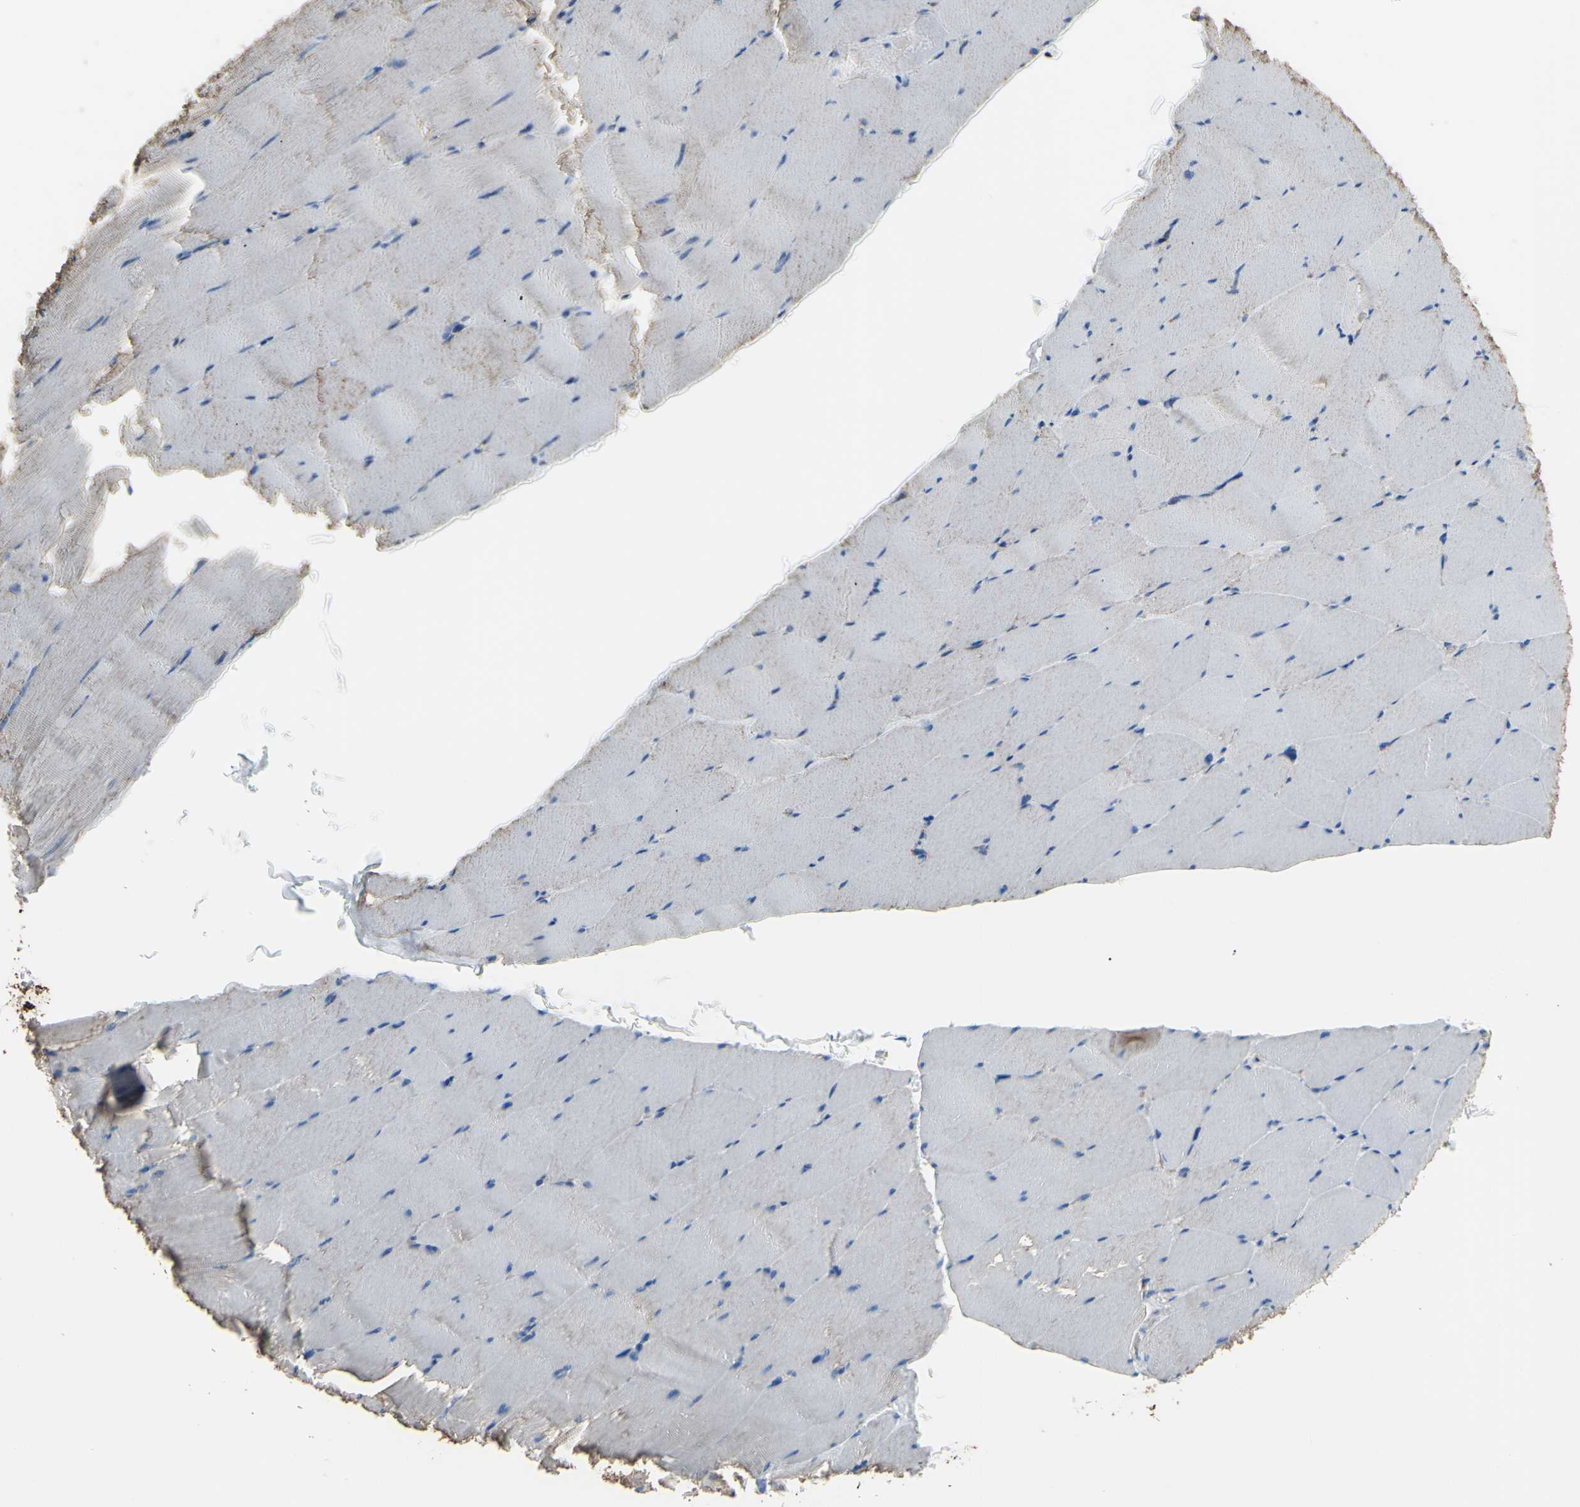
{"staining": {"intensity": "weak", "quantity": "25%-75%", "location": "cytoplasmic/membranous"}, "tissue": "skeletal muscle", "cell_type": "Myocytes", "image_type": "normal", "snomed": [{"axis": "morphology", "description": "Normal tissue, NOS"}, {"axis": "topography", "description": "Skeletal muscle"}], "caption": "Protein expression analysis of normal human skeletal muscle reveals weak cytoplasmic/membranous positivity in approximately 25%-75% of myocytes. (DAB (3,3'-diaminobenzidine) = brown stain, brightfield microscopy at high magnification).", "gene": "CMKLR2", "patient": {"sex": "male", "age": 62}}